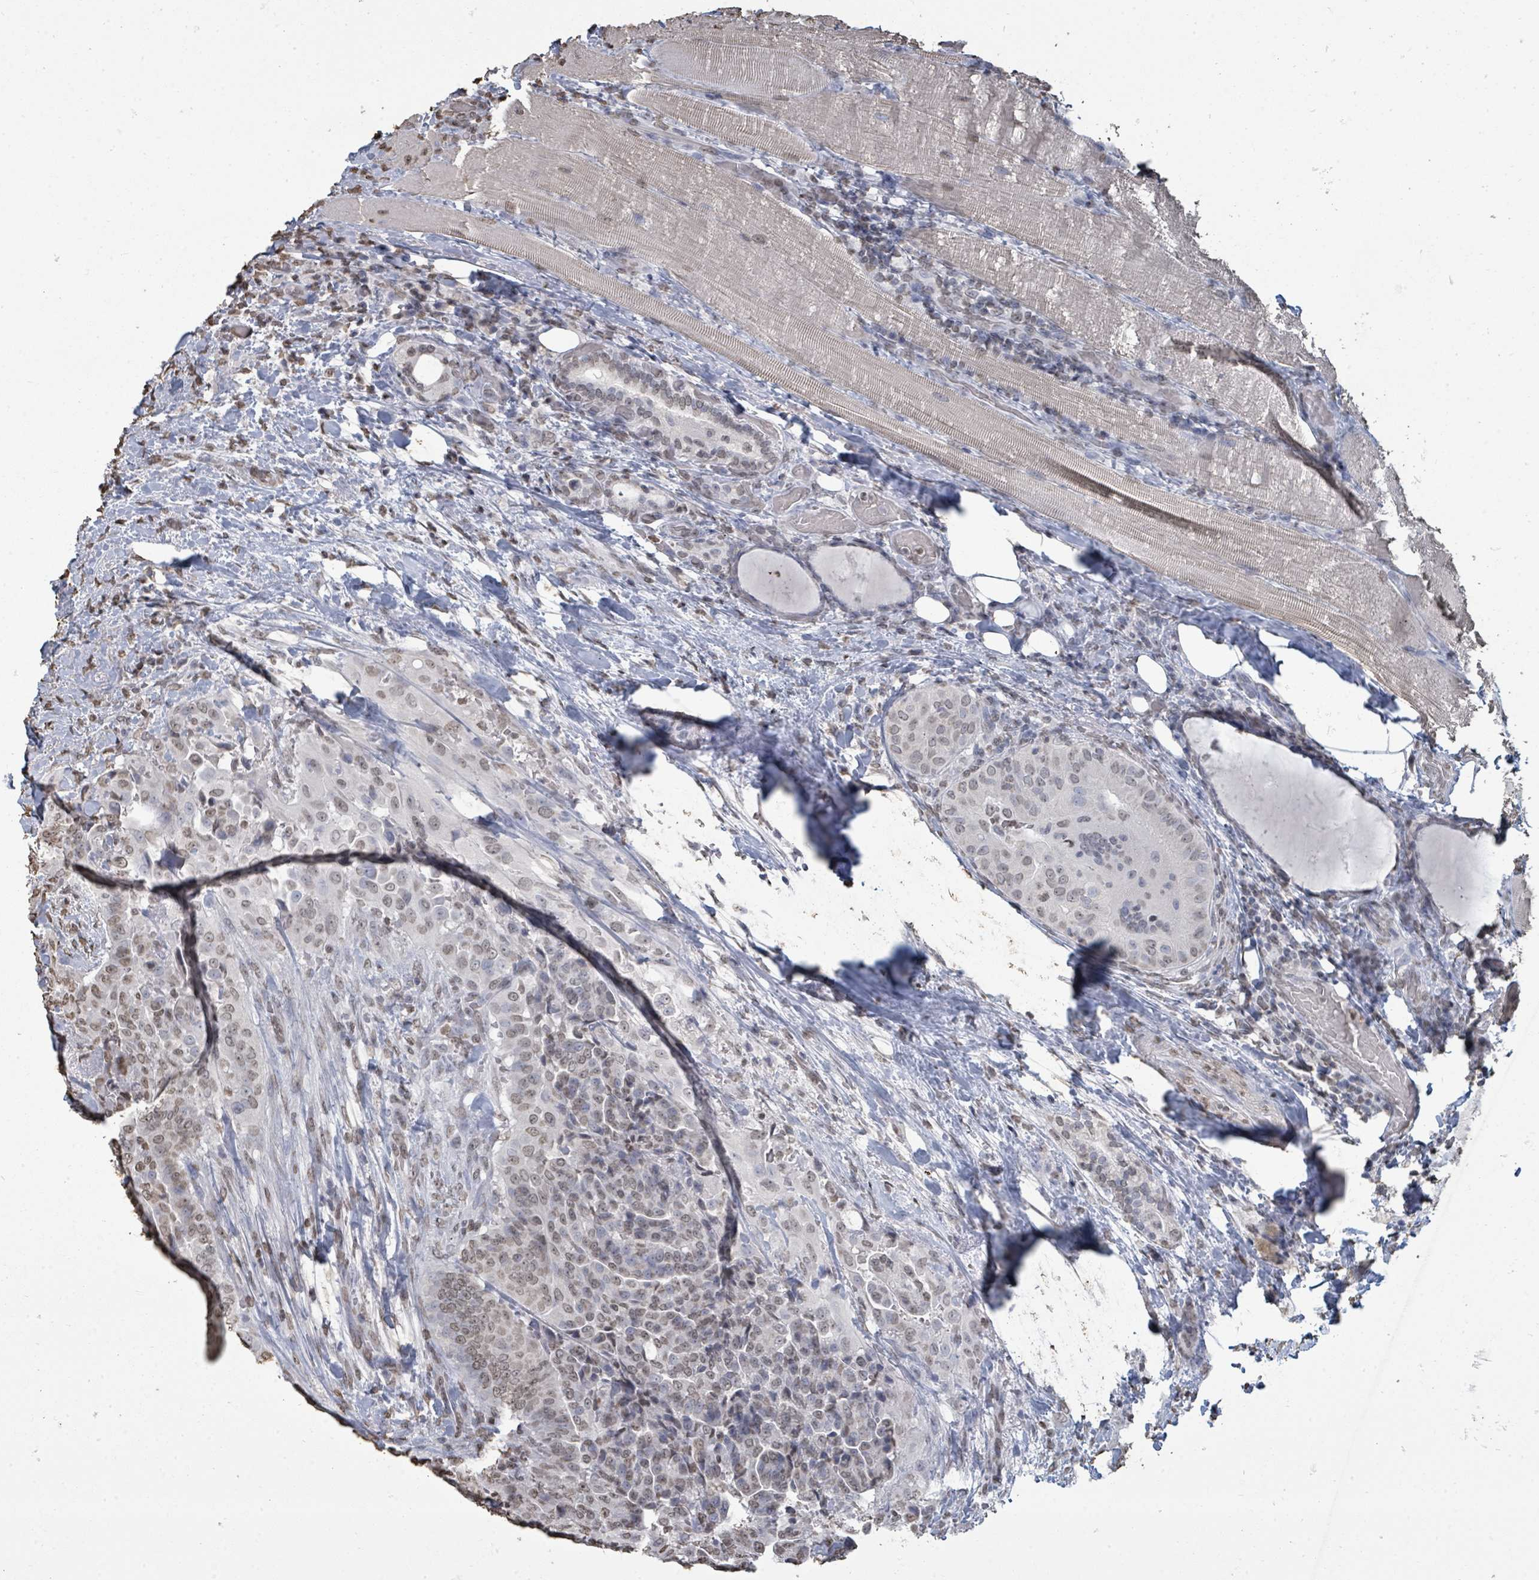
{"staining": {"intensity": "weak", "quantity": "25%-75%", "location": "nuclear"}, "tissue": "thyroid cancer", "cell_type": "Tumor cells", "image_type": "cancer", "snomed": [{"axis": "morphology", "description": "Papillary adenocarcinoma, NOS"}, {"axis": "topography", "description": "Thyroid gland"}], "caption": "Thyroid papillary adenocarcinoma stained with DAB immunohistochemistry demonstrates low levels of weak nuclear expression in about 25%-75% of tumor cells.", "gene": "MRPS12", "patient": {"sex": "male", "age": 61}}